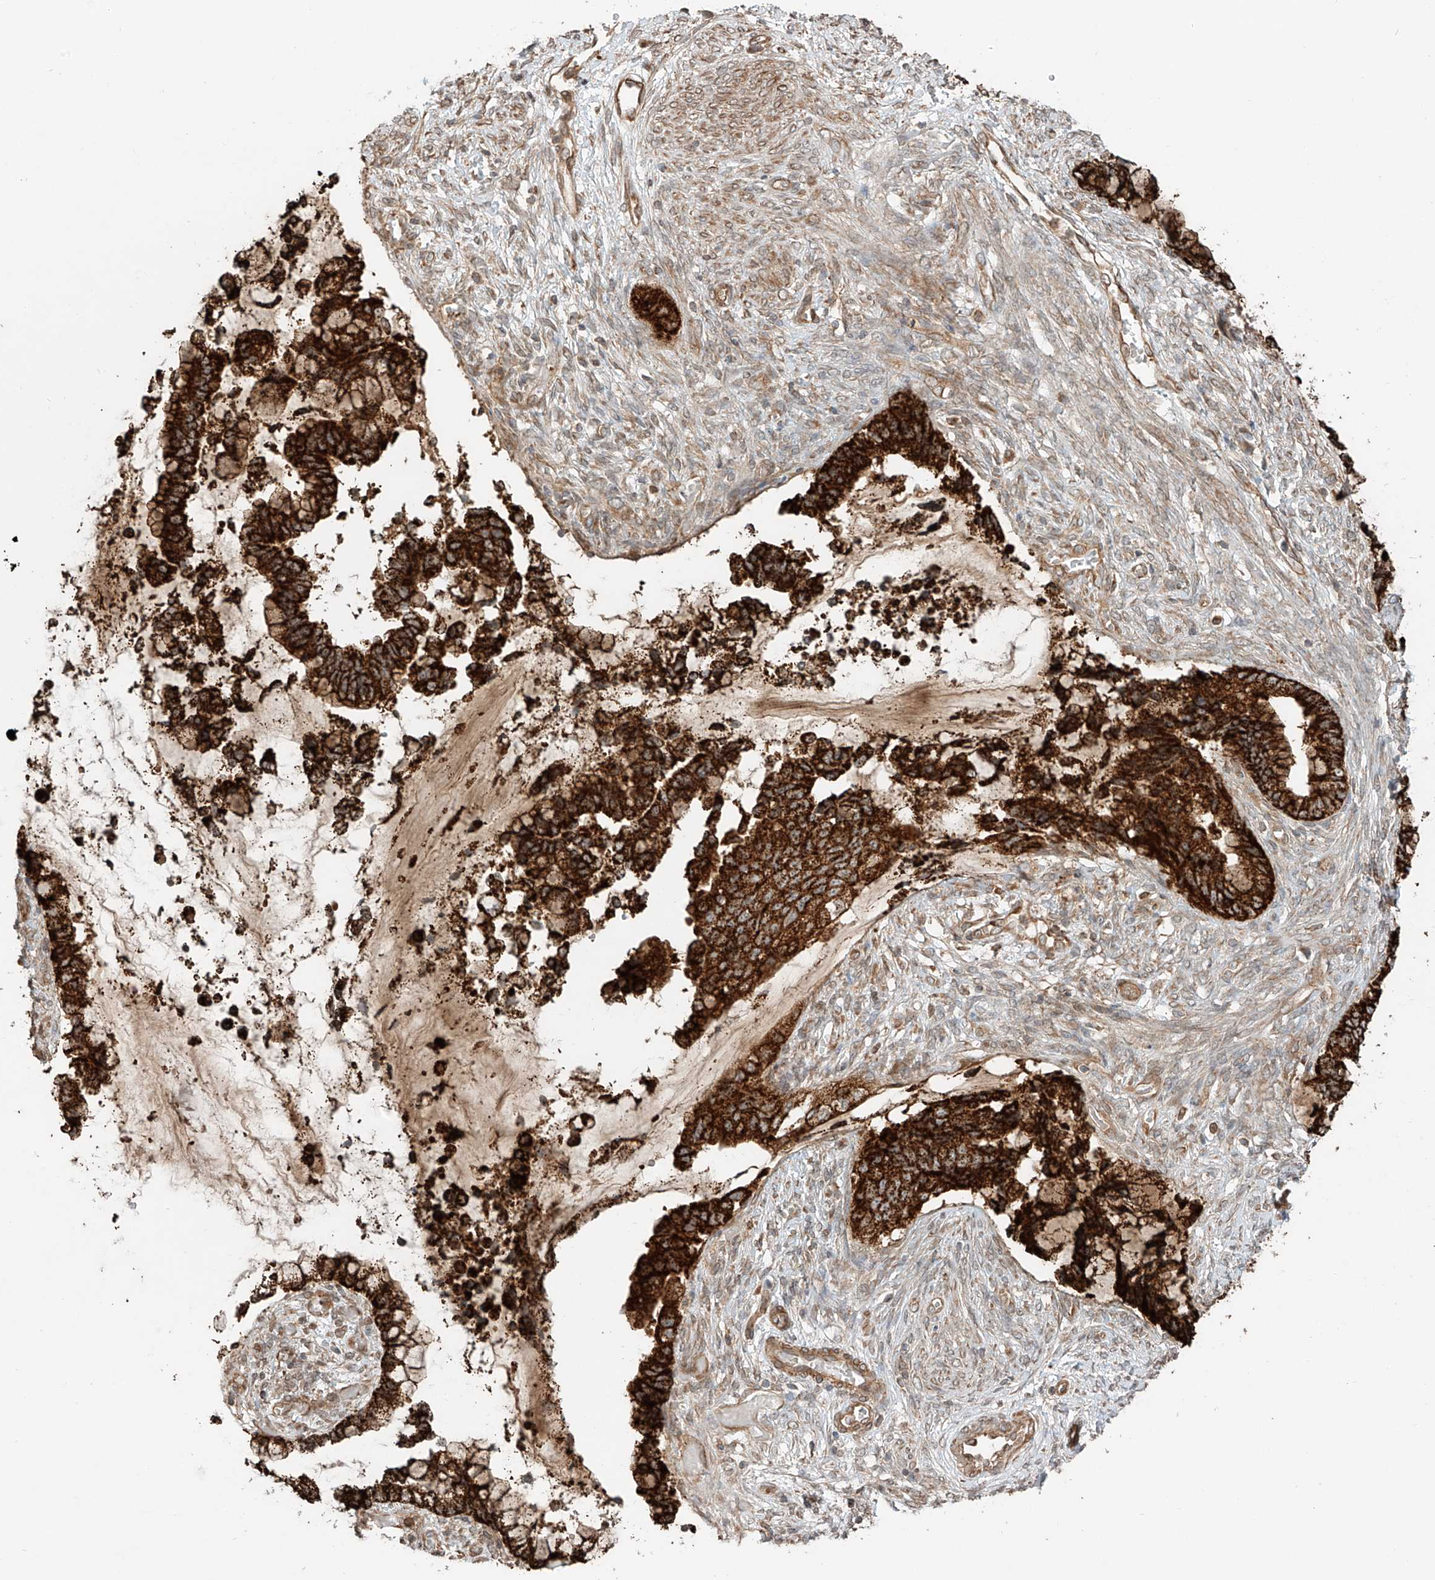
{"staining": {"intensity": "strong", "quantity": ">75%", "location": "cytoplasmic/membranous"}, "tissue": "cervical cancer", "cell_type": "Tumor cells", "image_type": "cancer", "snomed": [{"axis": "morphology", "description": "Adenocarcinoma, NOS"}, {"axis": "topography", "description": "Cervix"}], "caption": "A brown stain labels strong cytoplasmic/membranous expression of a protein in human cervical cancer (adenocarcinoma) tumor cells. Using DAB (3,3'-diaminobenzidine) (brown) and hematoxylin (blue) stains, captured at high magnification using brightfield microscopy.", "gene": "CEP162", "patient": {"sex": "female", "age": 44}}